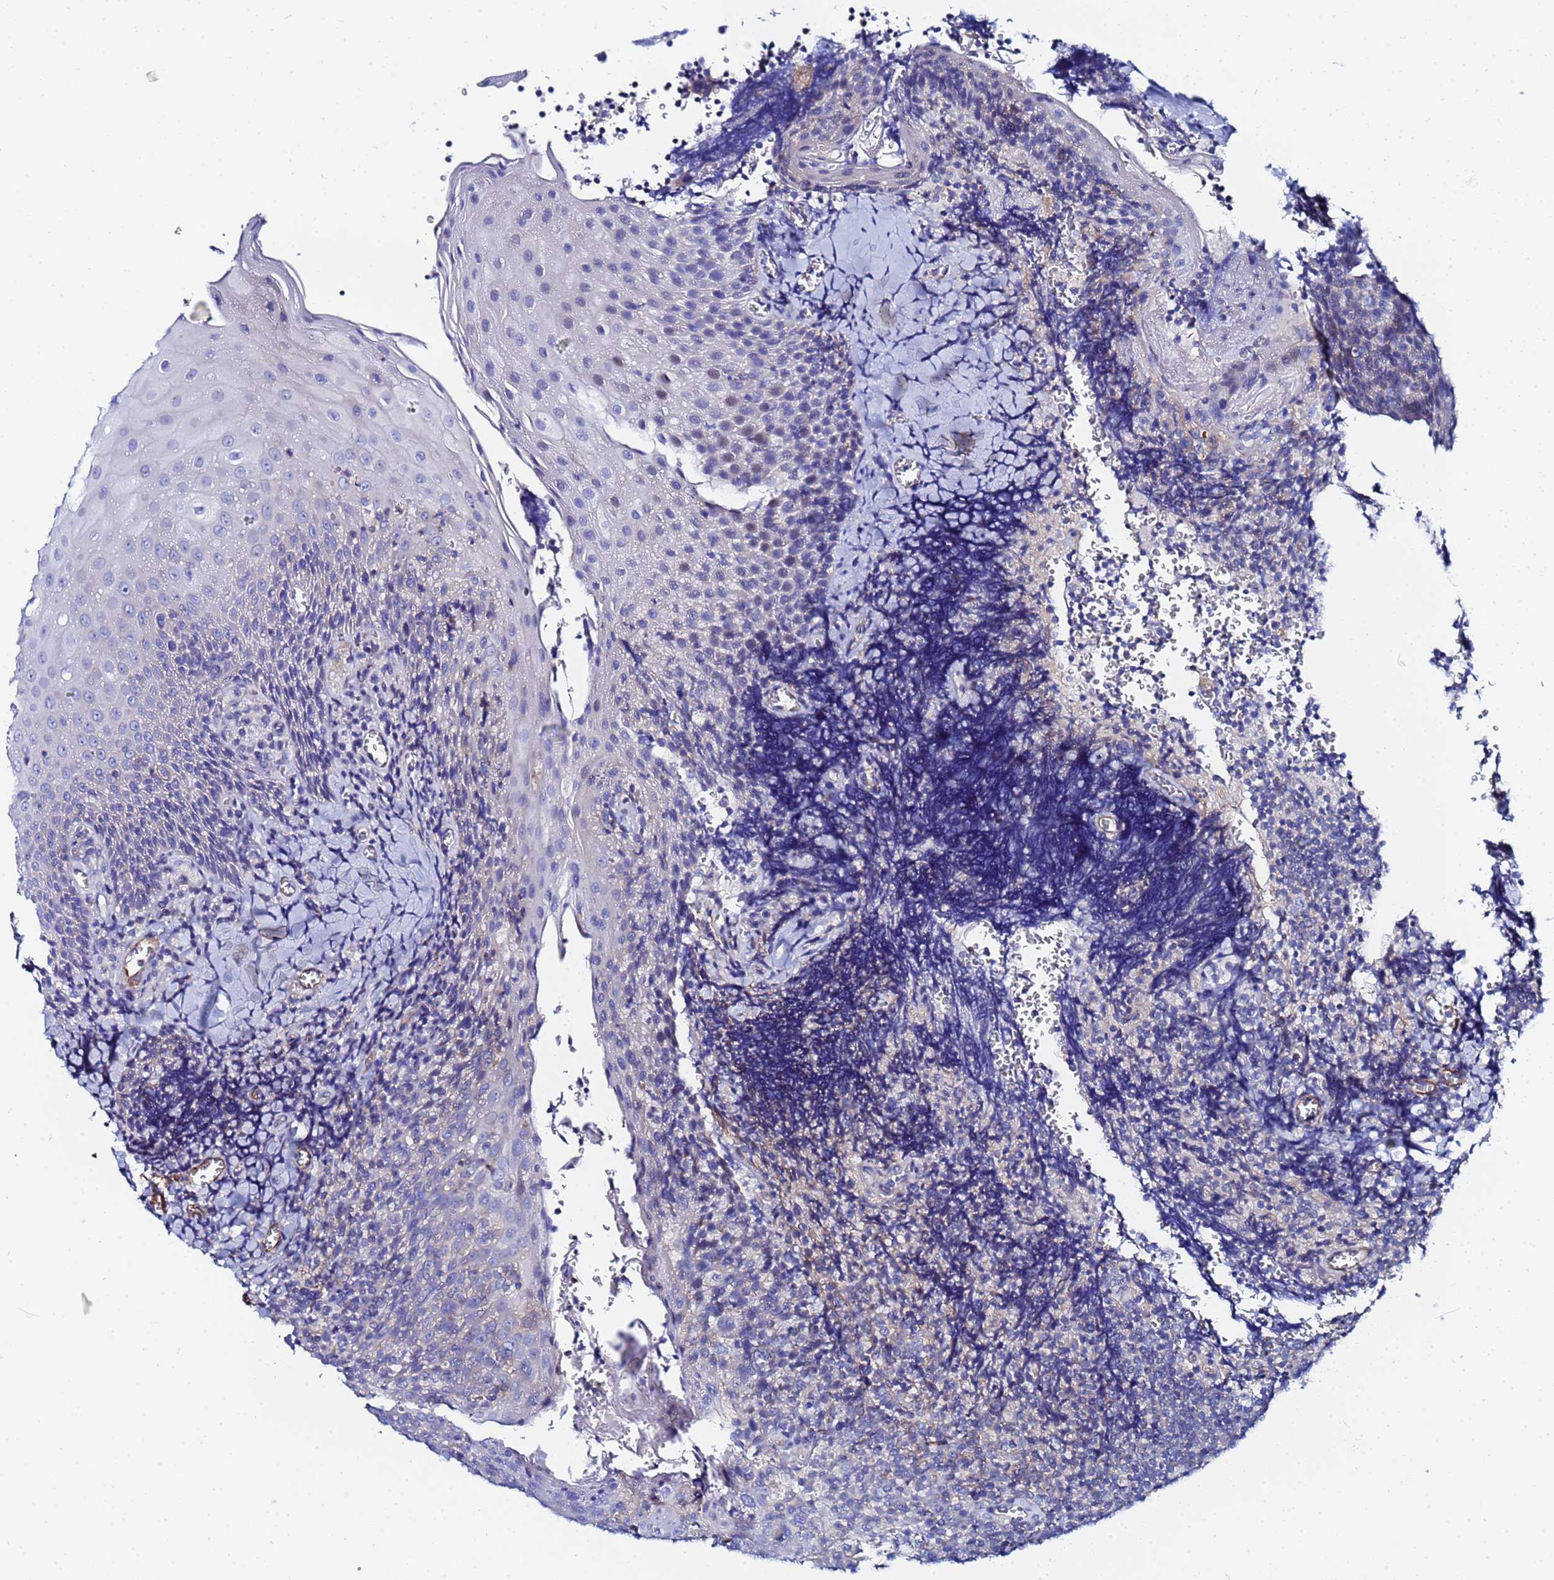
{"staining": {"intensity": "negative", "quantity": "none", "location": "none"}, "tissue": "tonsil", "cell_type": "Germinal center cells", "image_type": "normal", "snomed": [{"axis": "morphology", "description": "Normal tissue, NOS"}, {"axis": "topography", "description": "Tonsil"}], "caption": "There is no significant positivity in germinal center cells of tonsil. The staining was performed using DAB (3,3'-diaminobenzidine) to visualize the protein expression in brown, while the nuclei were stained in blue with hematoxylin (Magnification: 20x).", "gene": "RAB39A", "patient": {"sex": "male", "age": 27}}